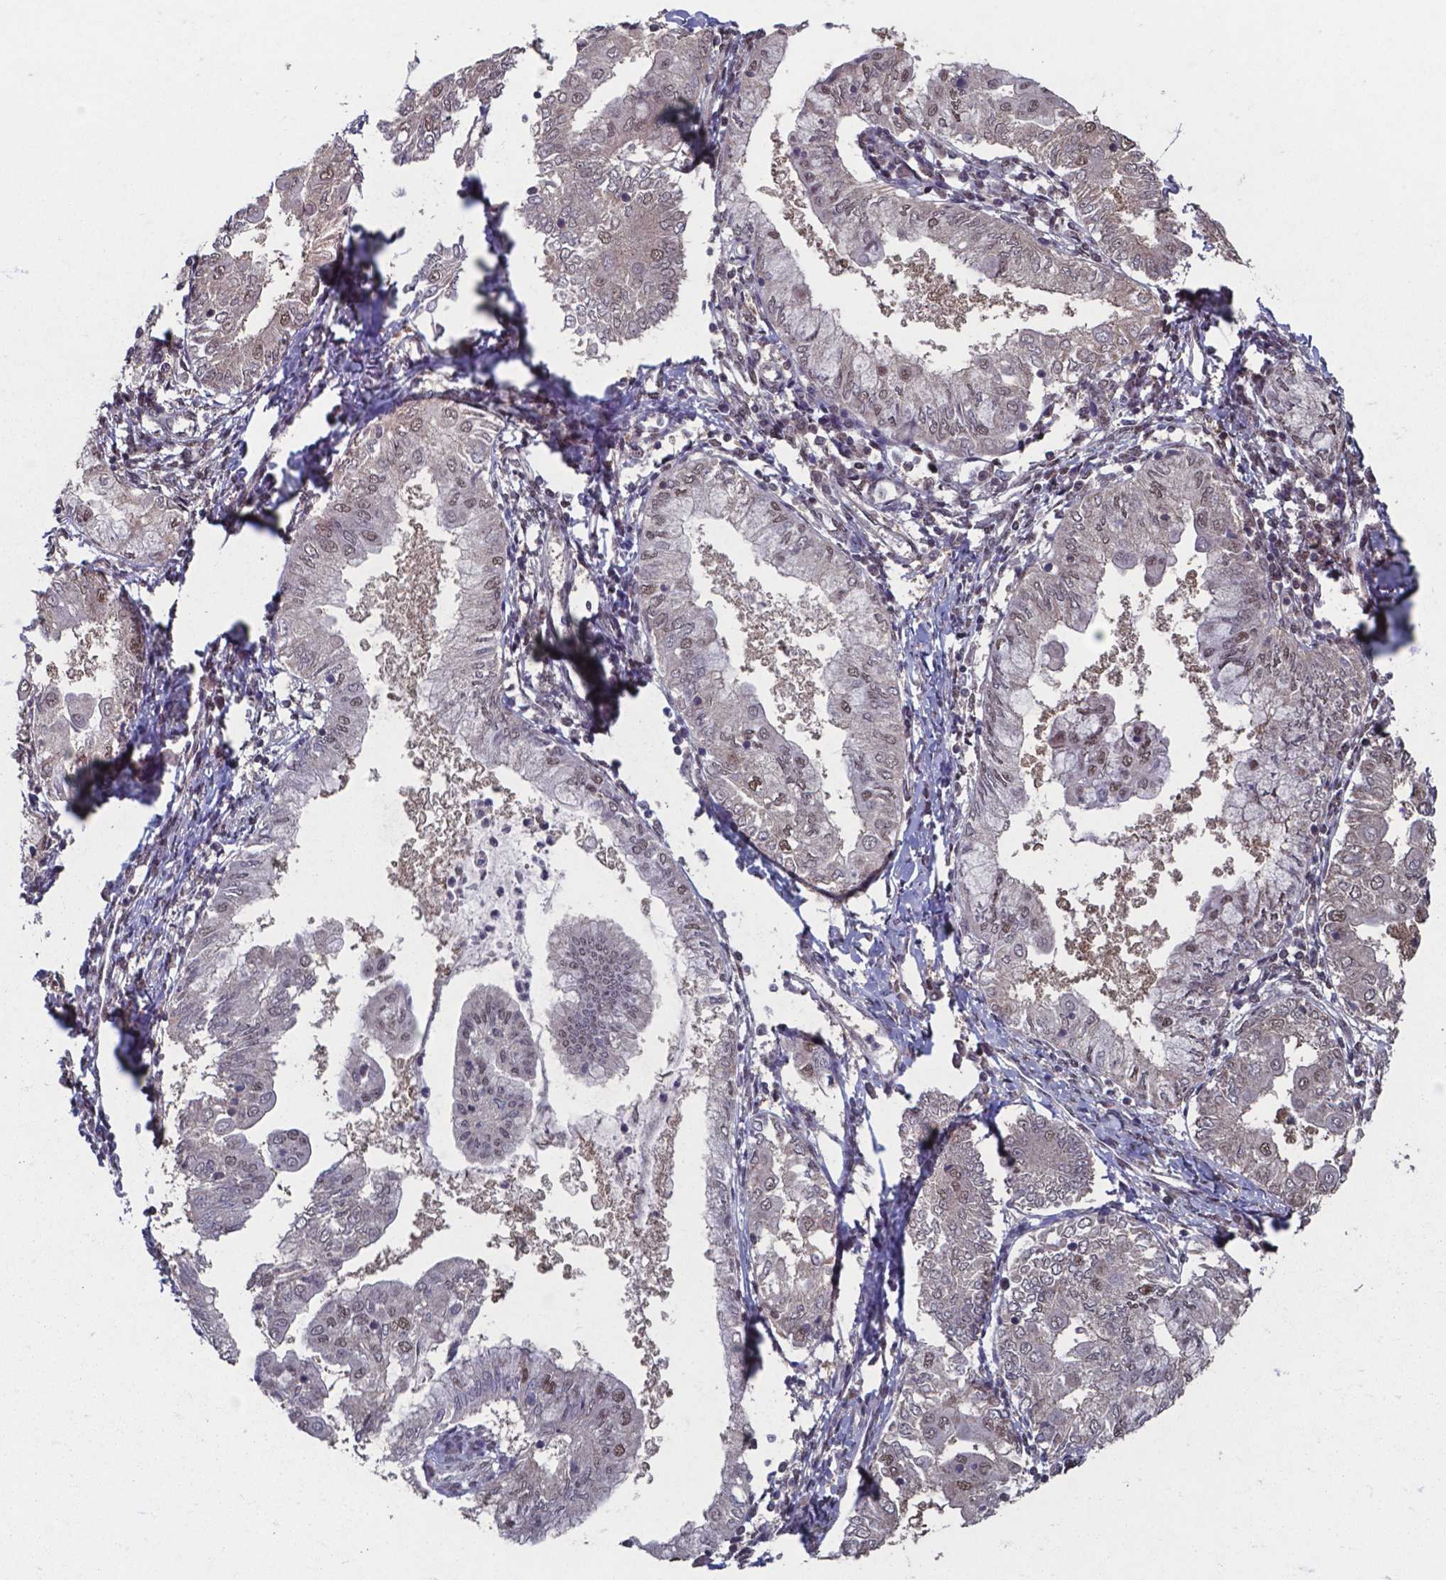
{"staining": {"intensity": "moderate", "quantity": "25%-75%", "location": "nuclear"}, "tissue": "endometrial cancer", "cell_type": "Tumor cells", "image_type": "cancer", "snomed": [{"axis": "morphology", "description": "Adenocarcinoma, NOS"}, {"axis": "topography", "description": "Endometrium"}], "caption": "Tumor cells demonstrate medium levels of moderate nuclear staining in about 25%-75% of cells in human endometrial adenocarcinoma.", "gene": "UBA1", "patient": {"sex": "female", "age": 68}}